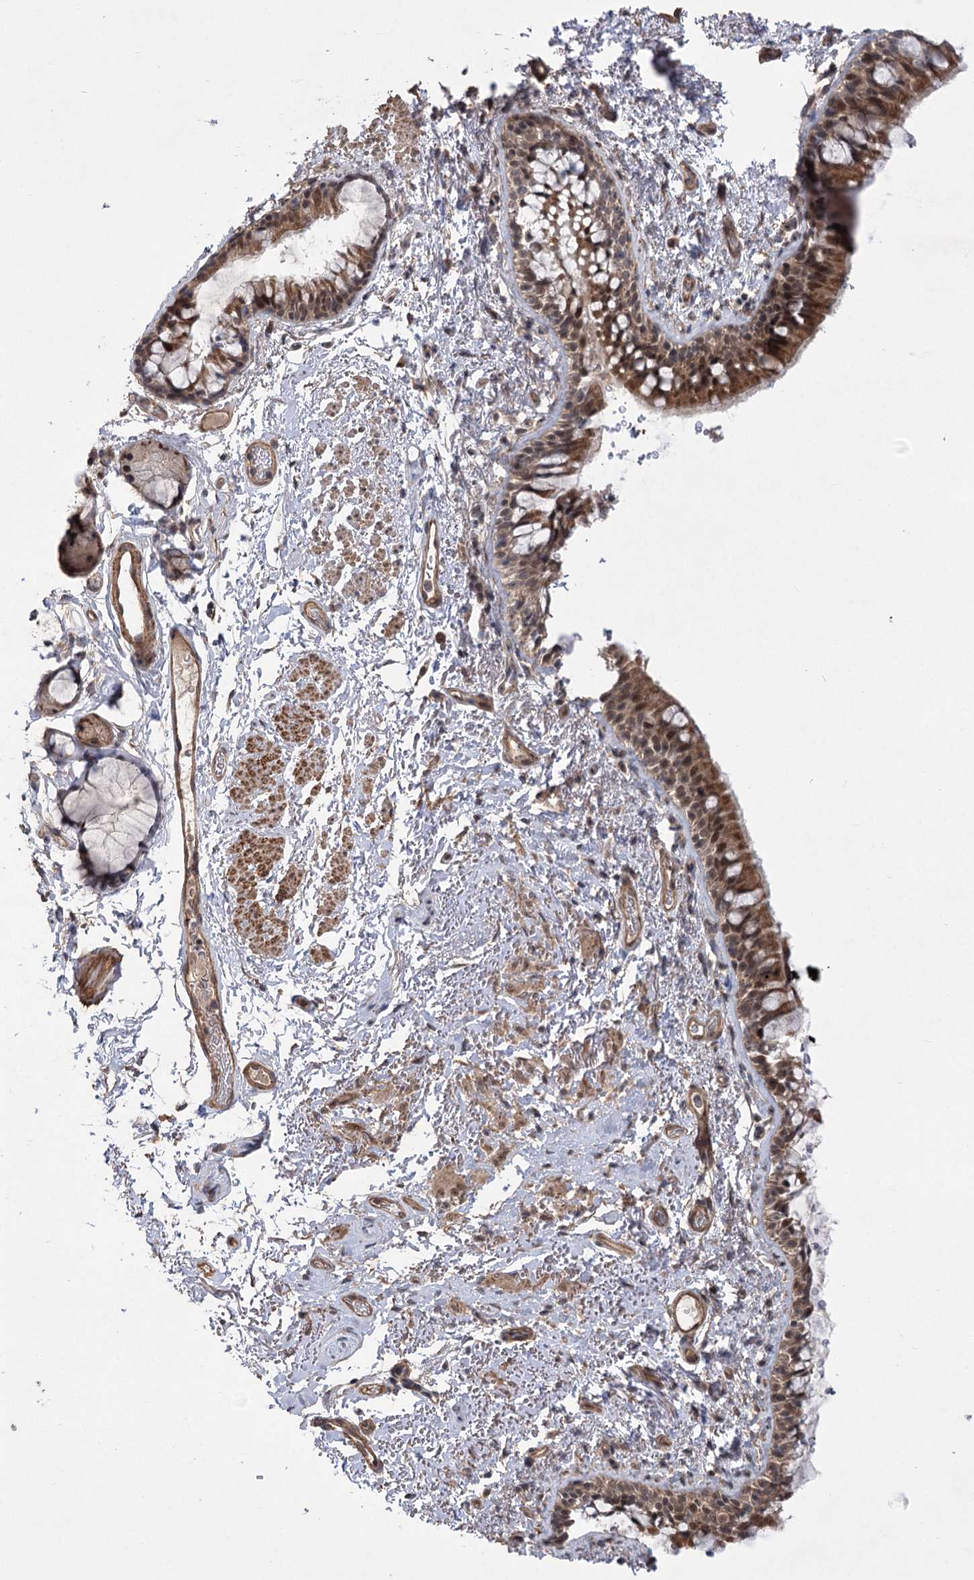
{"staining": {"intensity": "moderate", "quantity": ">75%", "location": "cytoplasmic/membranous,nuclear"}, "tissue": "bronchus", "cell_type": "Respiratory epithelial cells", "image_type": "normal", "snomed": [{"axis": "morphology", "description": "Normal tissue, NOS"}, {"axis": "topography", "description": "Cartilage tissue"}, {"axis": "topography", "description": "Bronchus"}], "caption": "Immunohistochemistry (IHC) of unremarkable bronchus displays medium levels of moderate cytoplasmic/membranous,nuclear positivity in about >75% of respiratory epithelial cells.", "gene": "TENM2", "patient": {"sex": "female", "age": 73}}